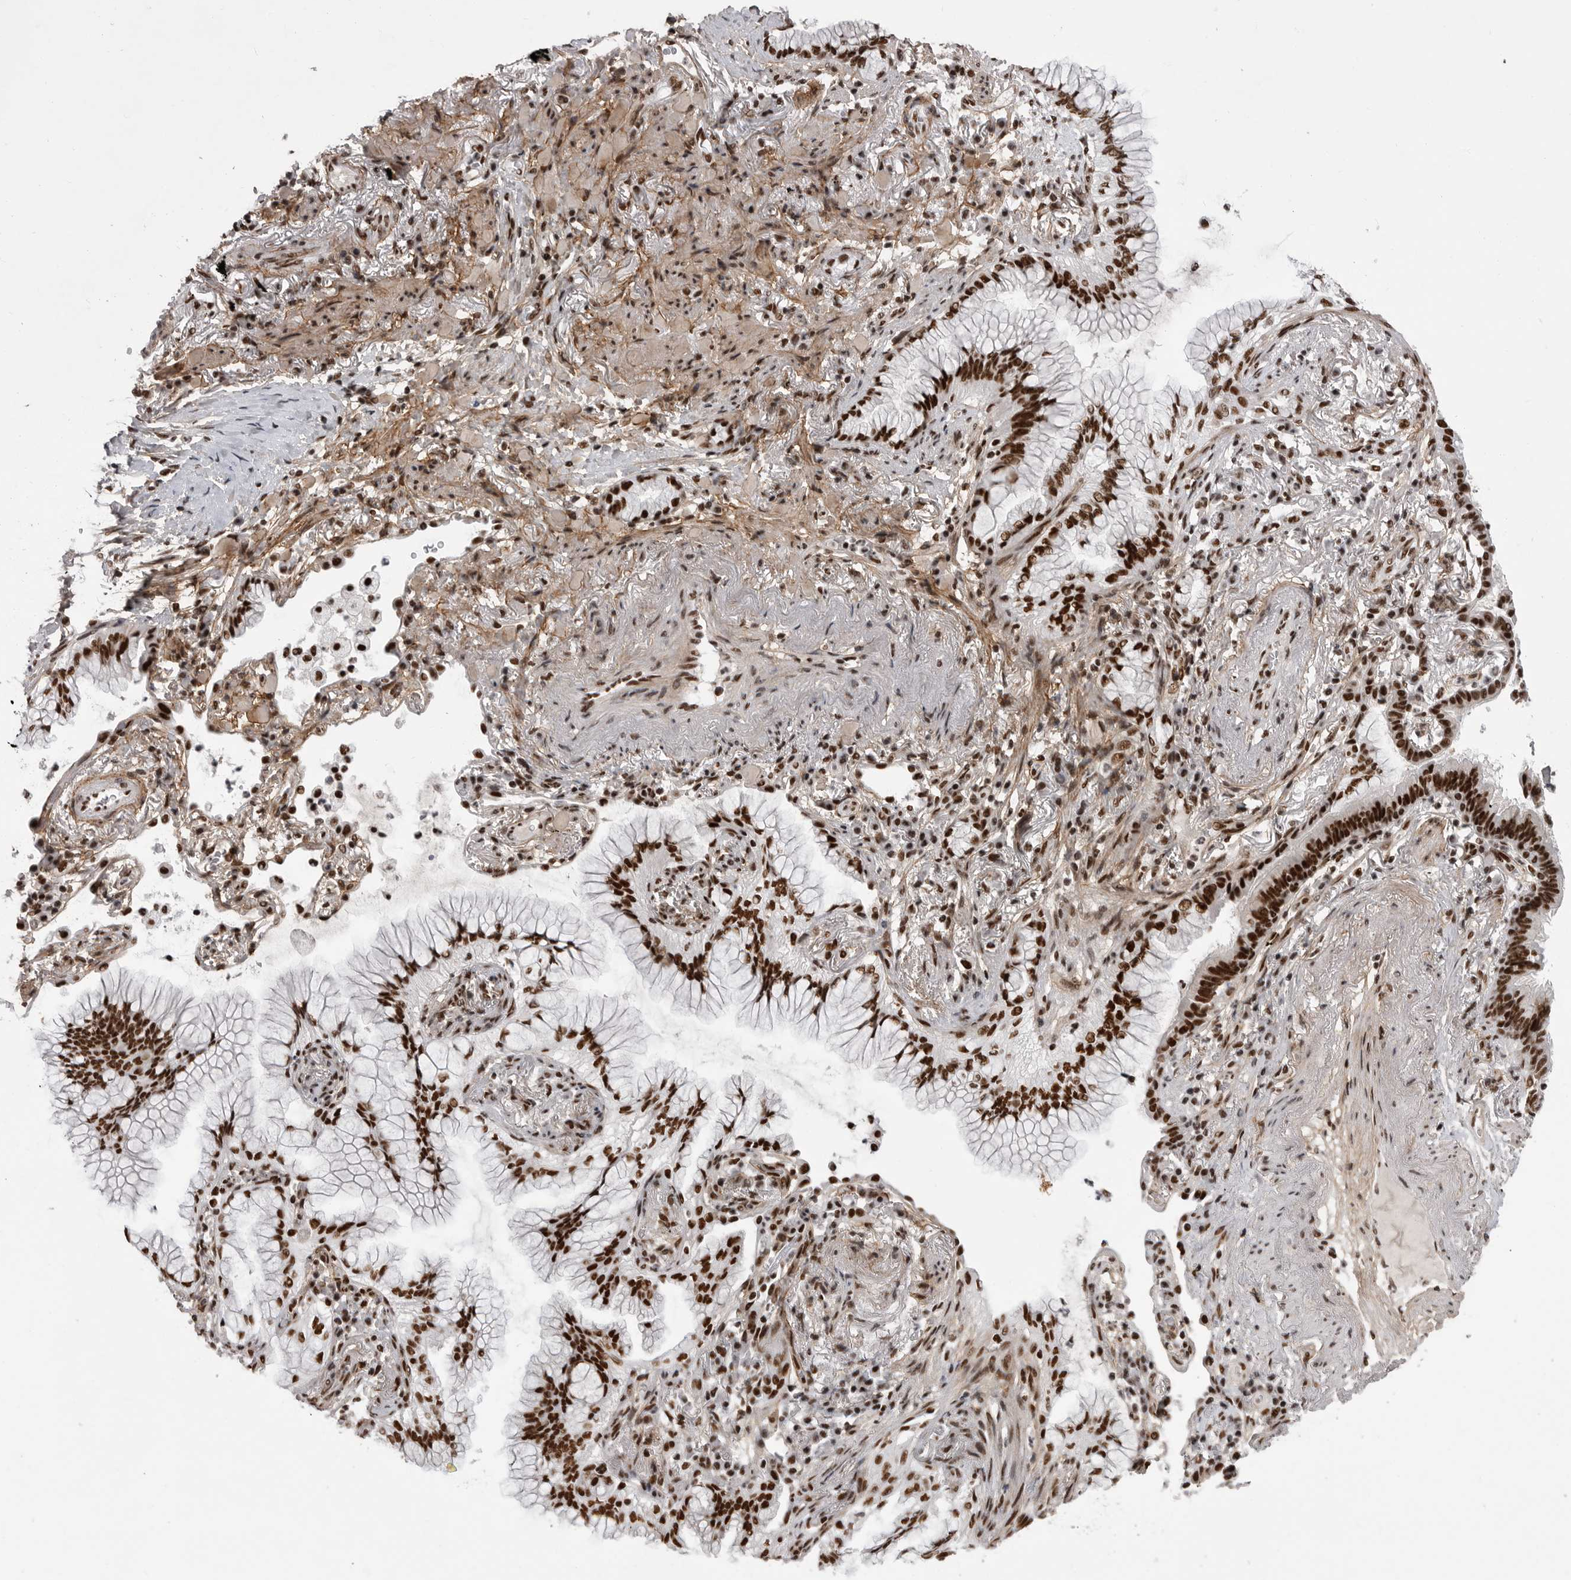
{"staining": {"intensity": "strong", "quantity": ">75%", "location": "nuclear"}, "tissue": "lung cancer", "cell_type": "Tumor cells", "image_type": "cancer", "snomed": [{"axis": "morphology", "description": "Adenocarcinoma, NOS"}, {"axis": "topography", "description": "Lung"}], "caption": "Immunohistochemical staining of human adenocarcinoma (lung) exhibits strong nuclear protein staining in about >75% of tumor cells.", "gene": "PPP1R8", "patient": {"sex": "female", "age": 70}}